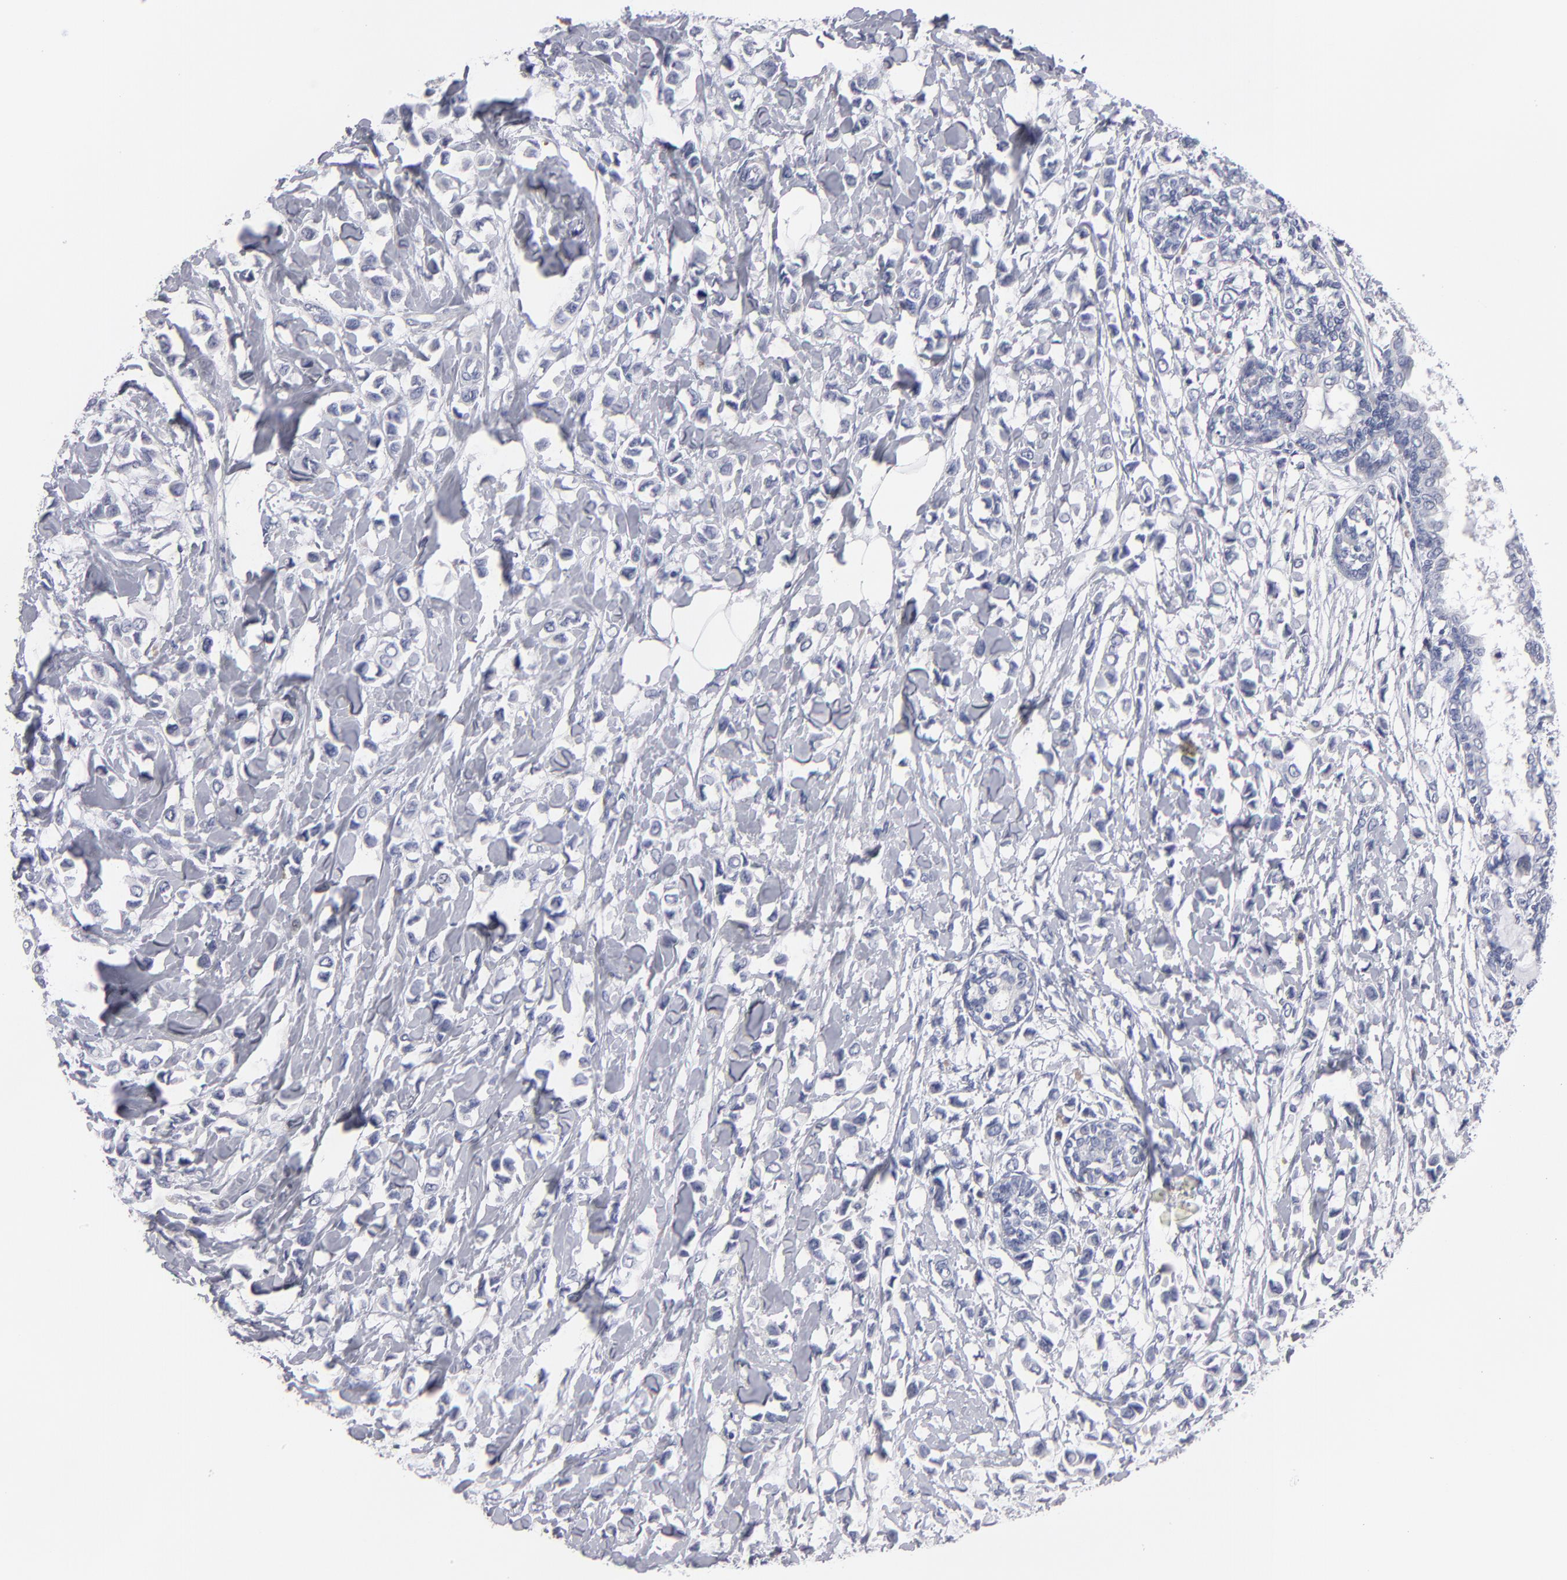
{"staining": {"intensity": "negative", "quantity": "none", "location": "none"}, "tissue": "breast cancer", "cell_type": "Tumor cells", "image_type": "cancer", "snomed": [{"axis": "morphology", "description": "Lobular carcinoma"}, {"axis": "topography", "description": "Breast"}], "caption": "Breast cancer stained for a protein using IHC reveals no expression tumor cells.", "gene": "CCDC80", "patient": {"sex": "female", "age": 51}}